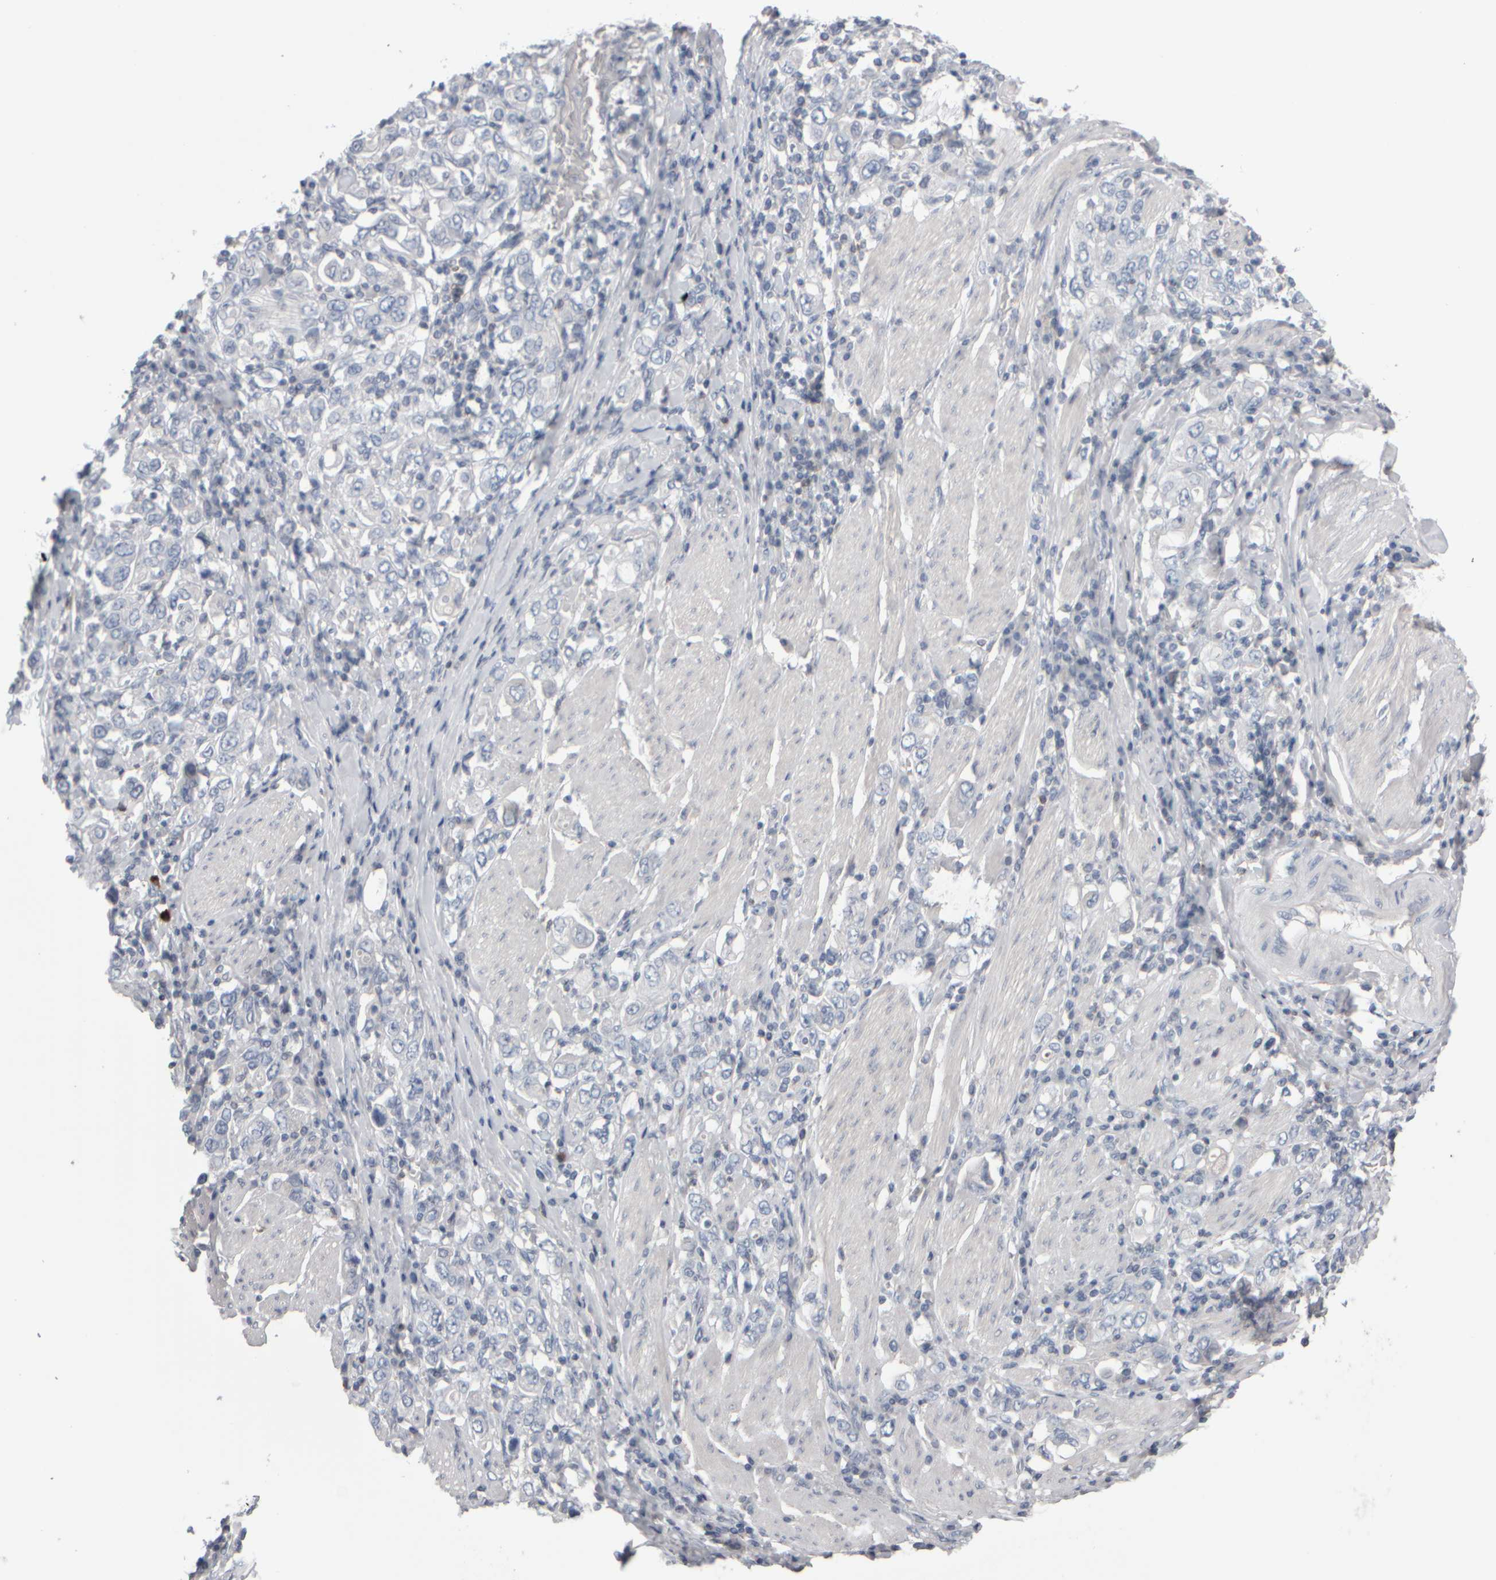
{"staining": {"intensity": "negative", "quantity": "none", "location": "none"}, "tissue": "stomach cancer", "cell_type": "Tumor cells", "image_type": "cancer", "snomed": [{"axis": "morphology", "description": "Adenocarcinoma, NOS"}, {"axis": "topography", "description": "Stomach, upper"}], "caption": "The IHC photomicrograph has no significant expression in tumor cells of stomach adenocarcinoma tissue.", "gene": "EPHX2", "patient": {"sex": "male", "age": 62}}